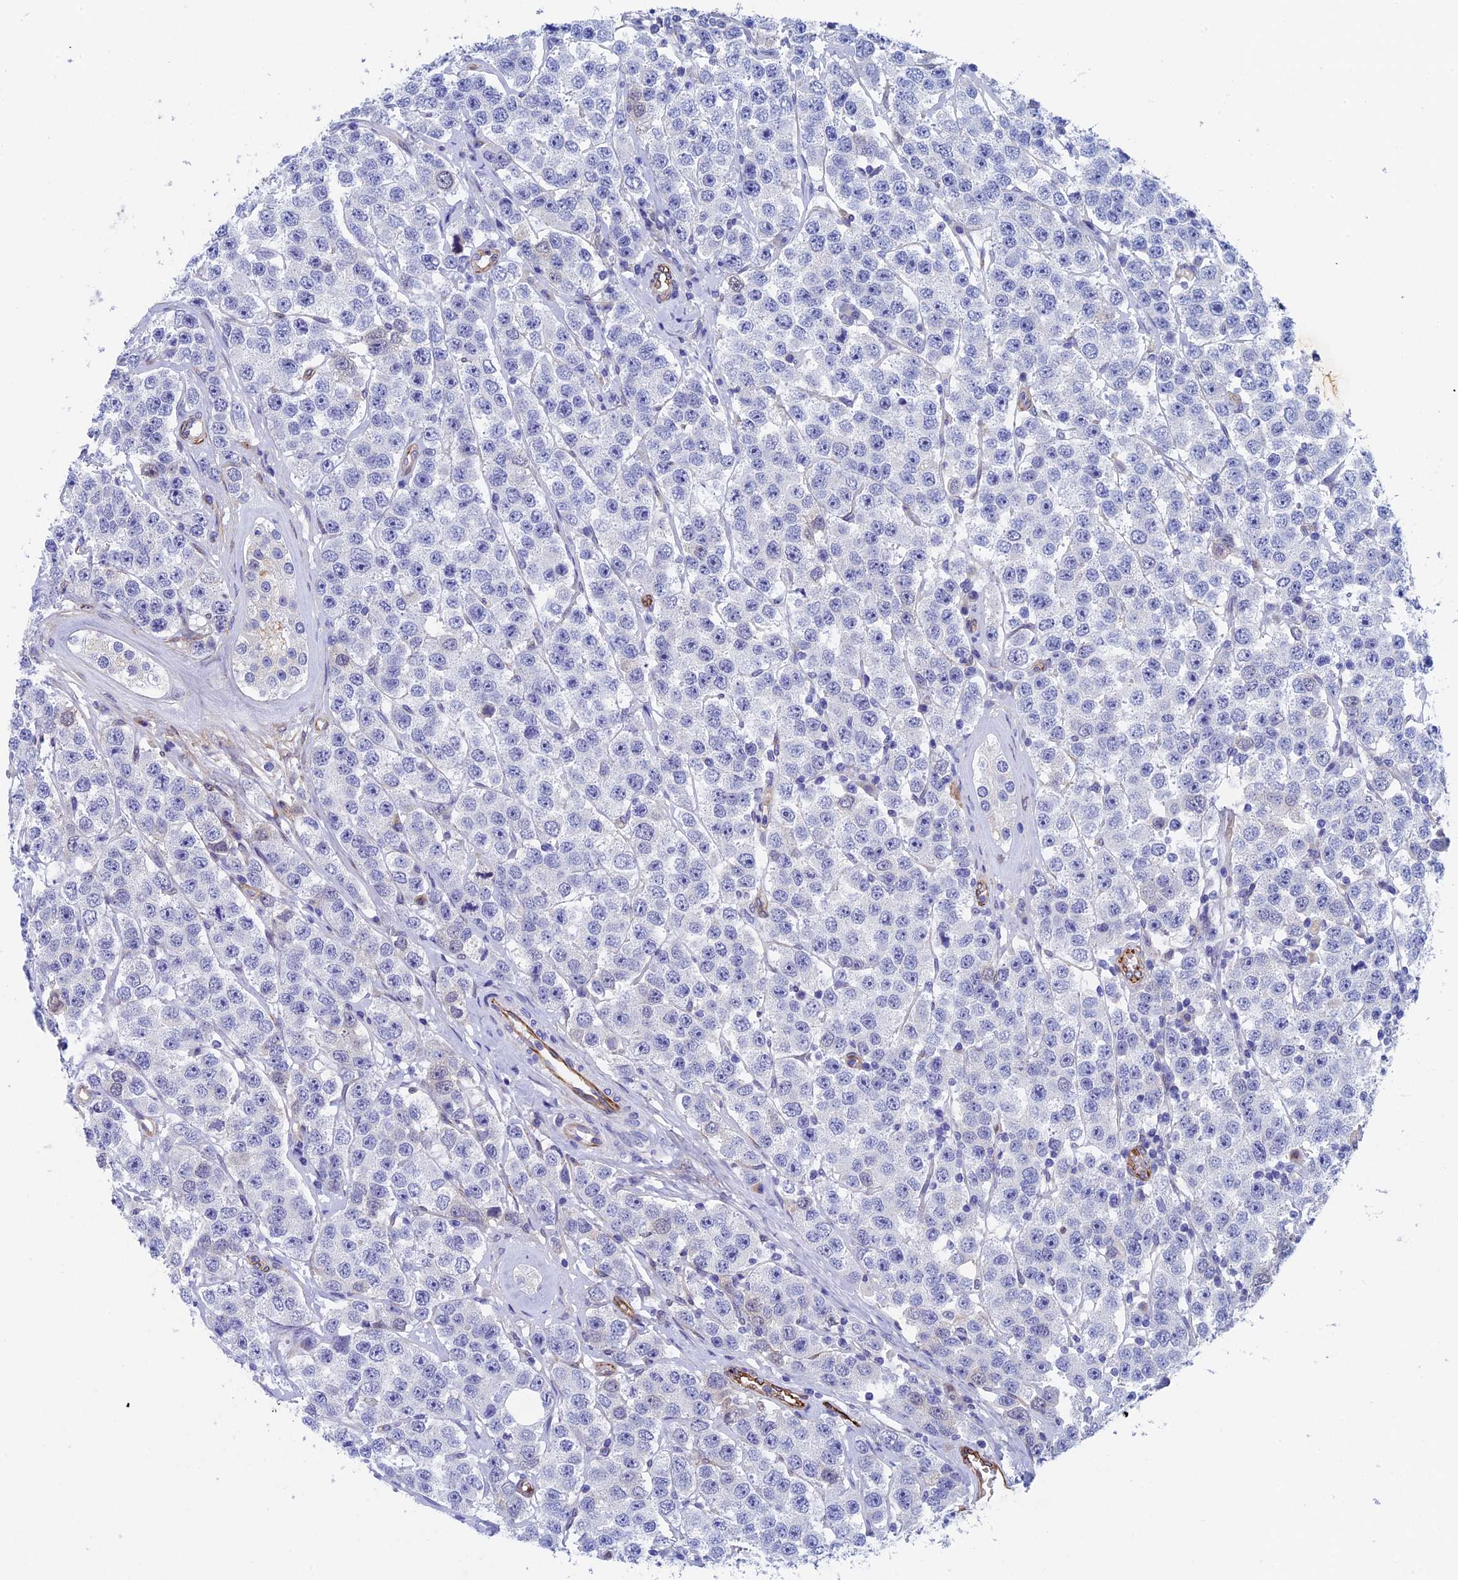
{"staining": {"intensity": "negative", "quantity": "none", "location": "none"}, "tissue": "testis cancer", "cell_type": "Tumor cells", "image_type": "cancer", "snomed": [{"axis": "morphology", "description": "Seminoma, NOS"}, {"axis": "topography", "description": "Testis"}], "caption": "Tumor cells show no significant staining in testis cancer.", "gene": "INSYN1", "patient": {"sex": "male", "age": 28}}